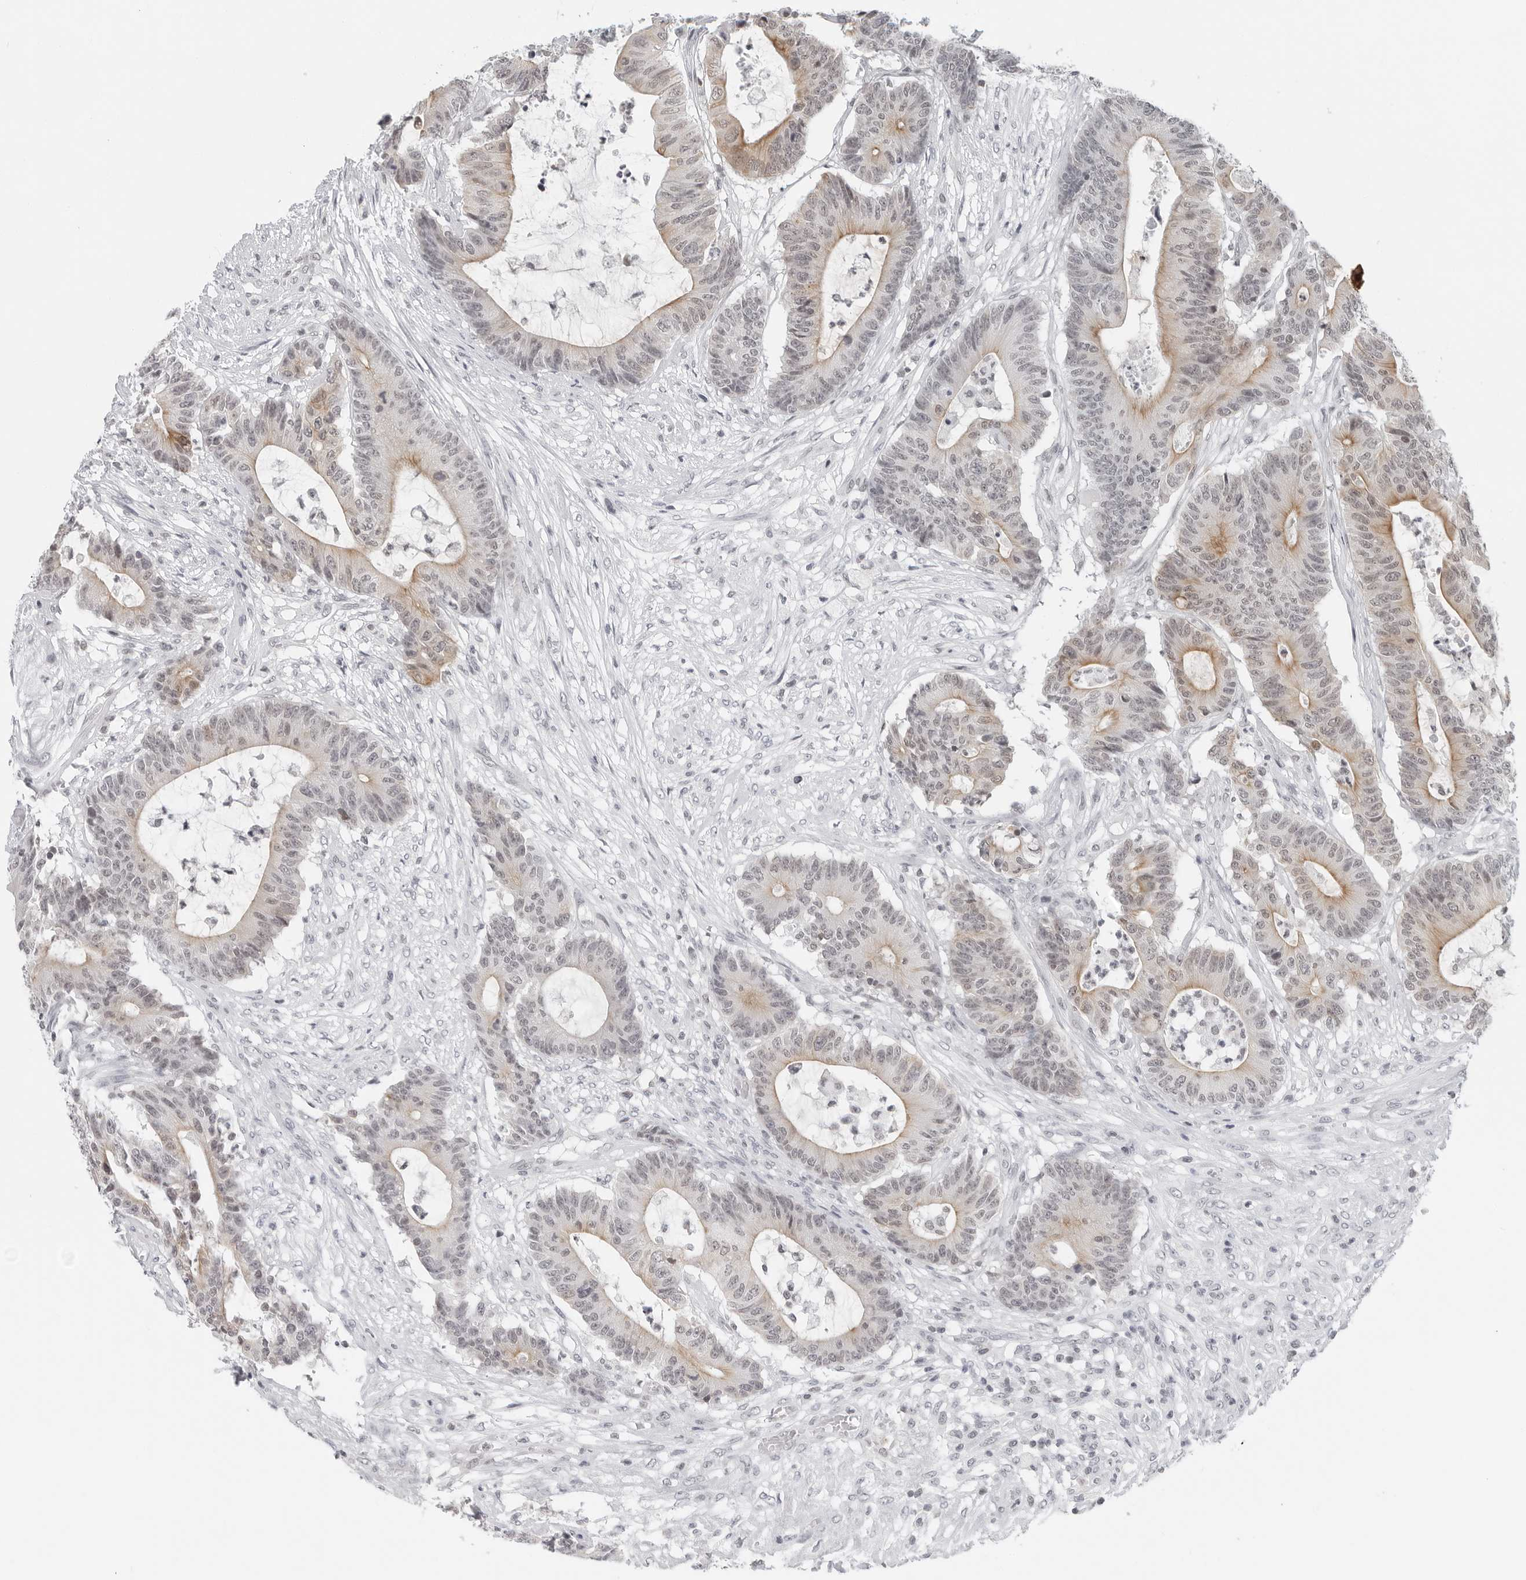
{"staining": {"intensity": "moderate", "quantity": "25%-75%", "location": "cytoplasmic/membranous"}, "tissue": "colorectal cancer", "cell_type": "Tumor cells", "image_type": "cancer", "snomed": [{"axis": "morphology", "description": "Adenocarcinoma, NOS"}, {"axis": "topography", "description": "Colon"}], "caption": "Immunohistochemical staining of human colorectal cancer (adenocarcinoma) displays medium levels of moderate cytoplasmic/membranous protein positivity in about 25%-75% of tumor cells.", "gene": "FLG2", "patient": {"sex": "female", "age": 84}}